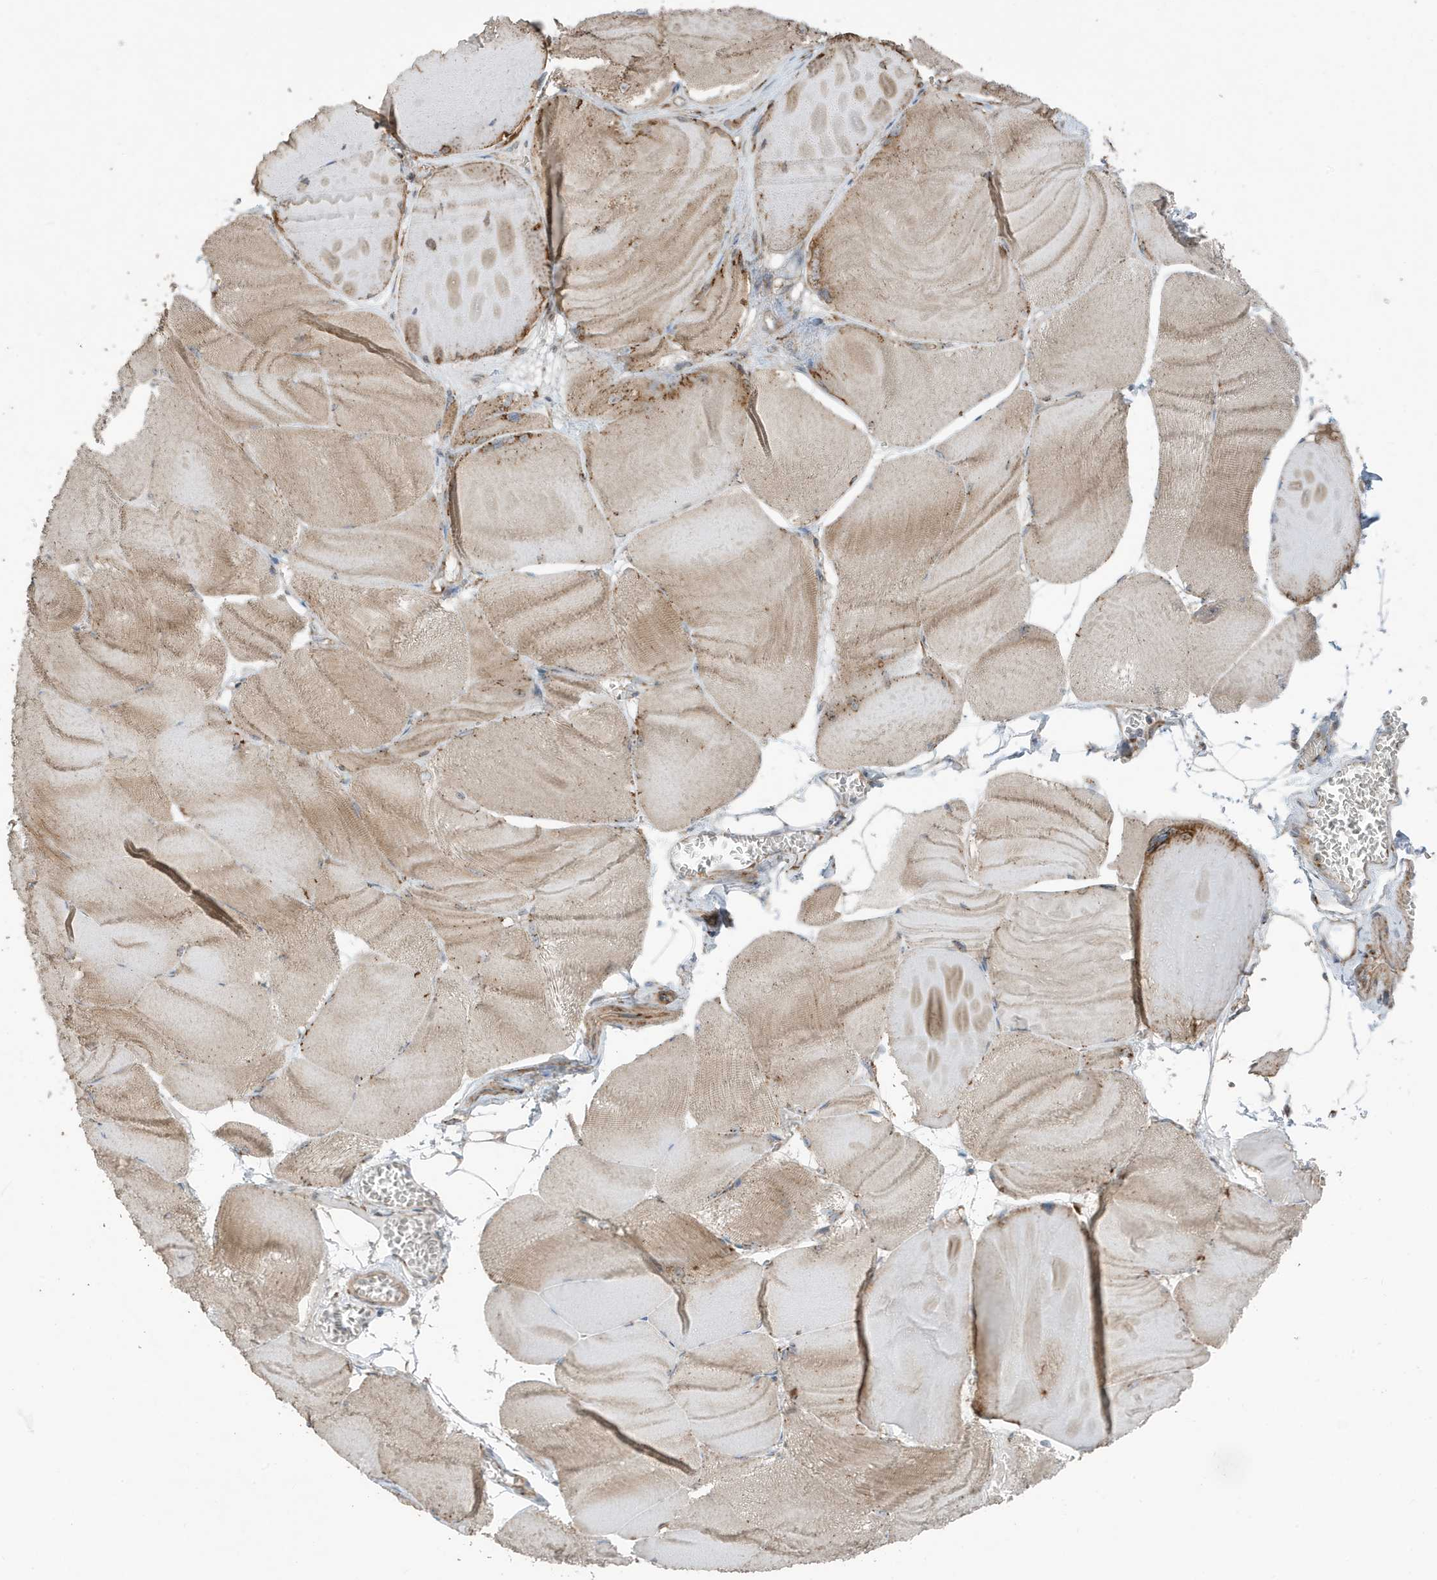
{"staining": {"intensity": "moderate", "quantity": "25%-75%", "location": "cytoplasmic/membranous"}, "tissue": "skeletal muscle", "cell_type": "Myocytes", "image_type": "normal", "snomed": [{"axis": "morphology", "description": "Normal tissue, NOS"}, {"axis": "morphology", "description": "Basal cell carcinoma"}, {"axis": "topography", "description": "Skeletal muscle"}], "caption": "Immunohistochemistry (IHC) photomicrograph of normal skeletal muscle stained for a protein (brown), which demonstrates medium levels of moderate cytoplasmic/membranous positivity in about 25%-75% of myocytes.", "gene": "GOLGA4", "patient": {"sex": "female", "age": 64}}